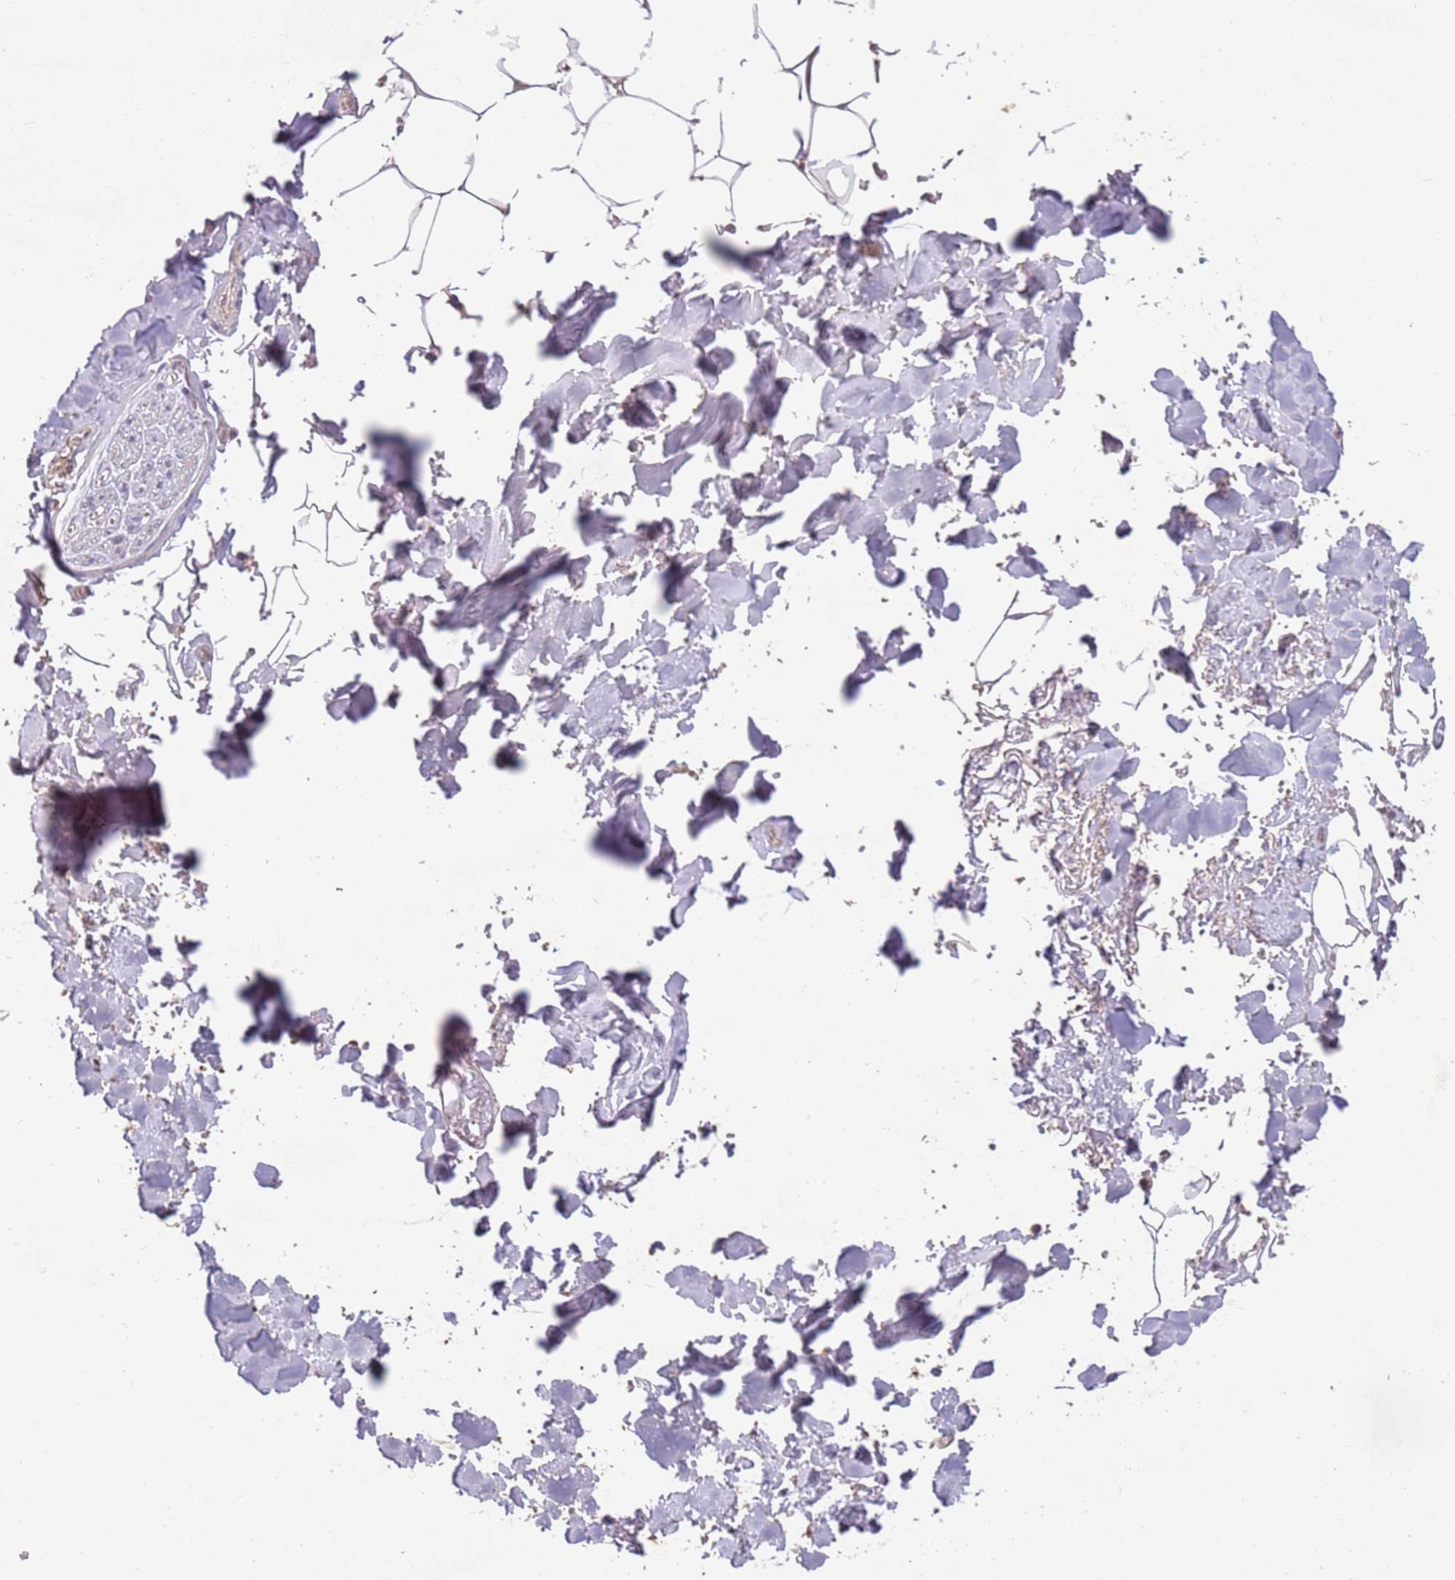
{"staining": {"intensity": "weak", "quantity": "<25%", "location": "cytoplasmic/membranous"}, "tissue": "adipose tissue", "cell_type": "Adipocytes", "image_type": "normal", "snomed": [{"axis": "morphology", "description": "Normal tissue, NOS"}, {"axis": "topography", "description": "Salivary gland"}, {"axis": "topography", "description": "Peripheral nerve tissue"}], "caption": "Adipose tissue stained for a protein using immunohistochemistry demonstrates no expression adipocytes.", "gene": "MEI1", "patient": {"sex": "male", "age": 38}}